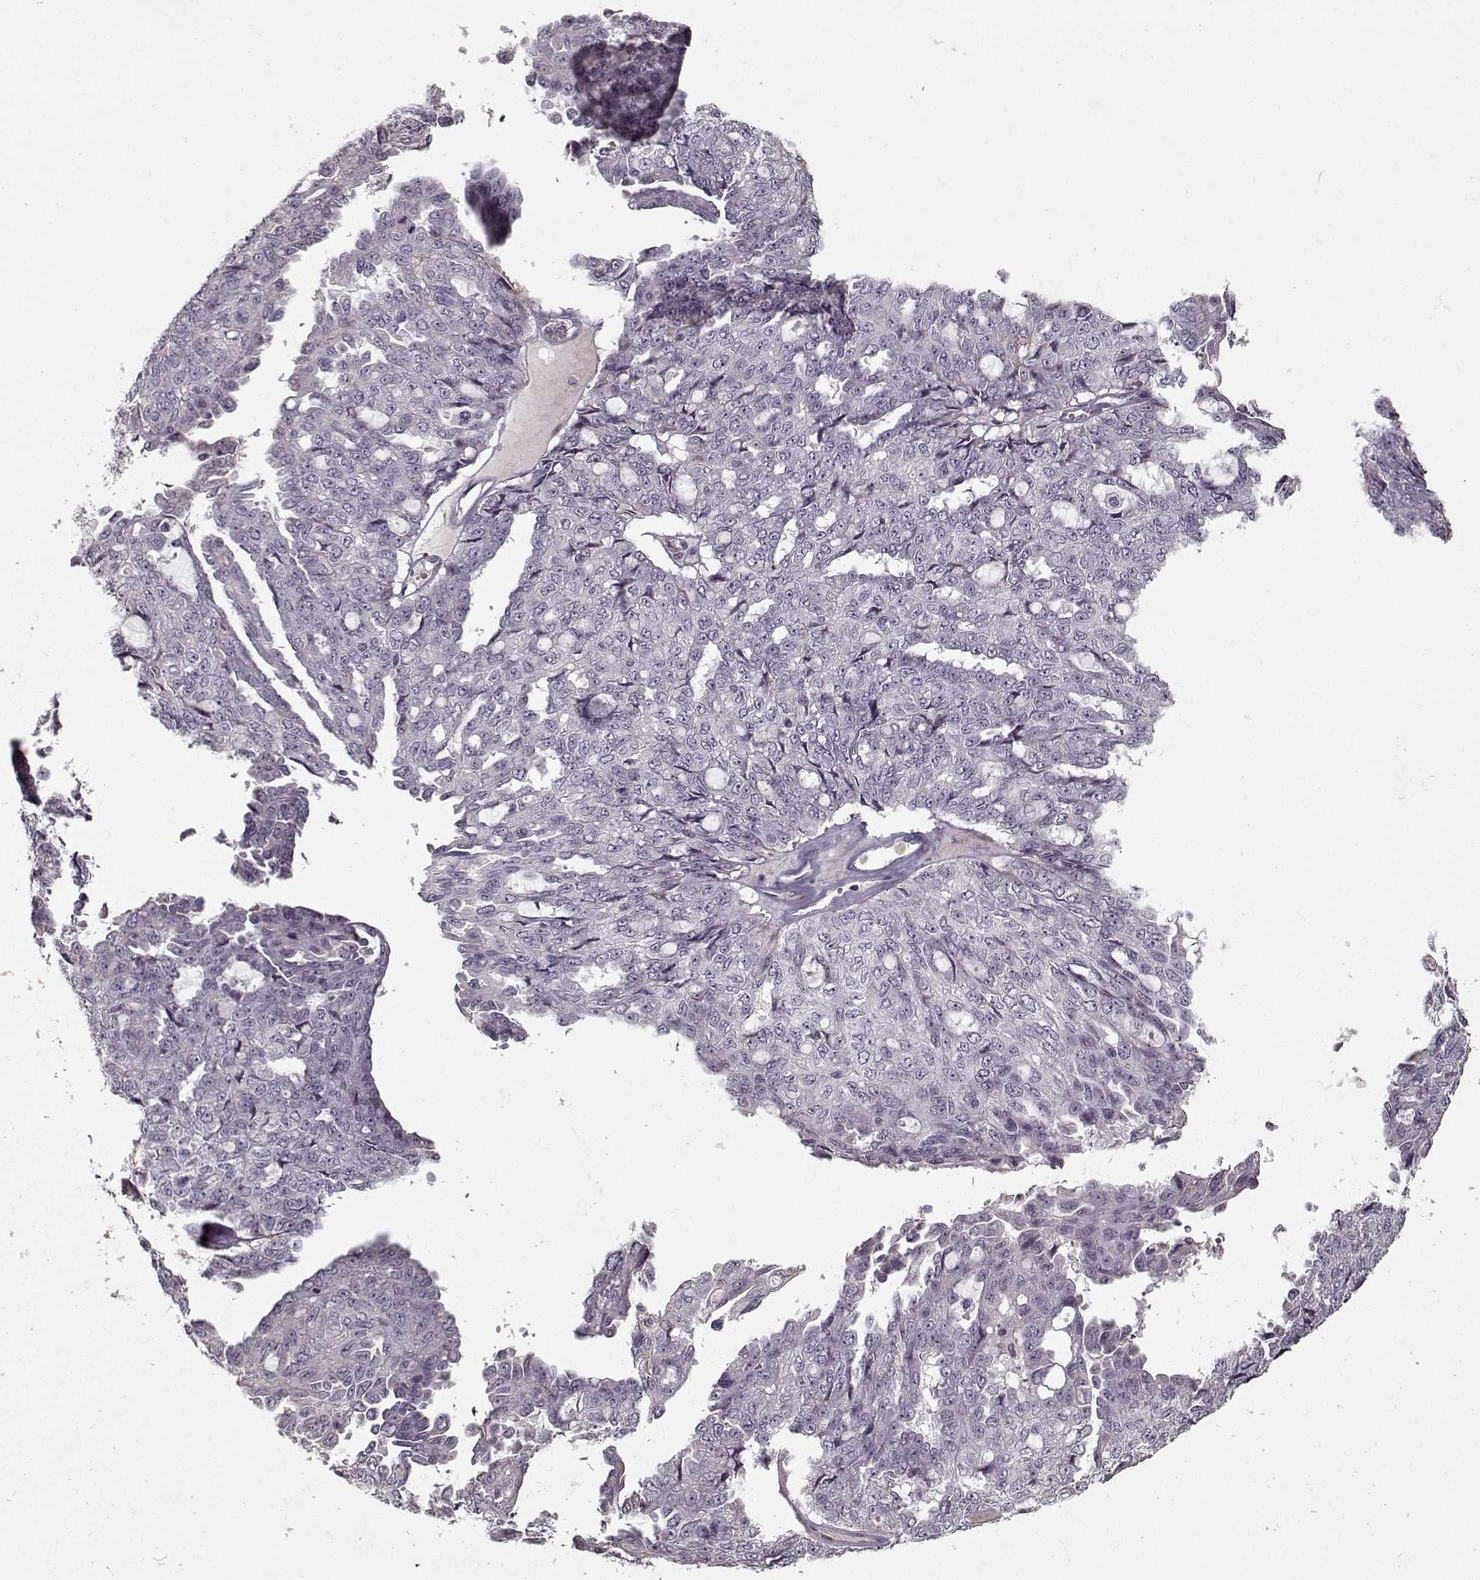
{"staining": {"intensity": "negative", "quantity": "none", "location": "none"}, "tissue": "ovarian cancer", "cell_type": "Tumor cells", "image_type": "cancer", "snomed": [{"axis": "morphology", "description": "Cystadenocarcinoma, serous, NOS"}, {"axis": "topography", "description": "Ovary"}], "caption": "Ovarian serous cystadenocarcinoma was stained to show a protein in brown. There is no significant positivity in tumor cells. Nuclei are stained in blue.", "gene": "LAMA2", "patient": {"sex": "female", "age": 71}}